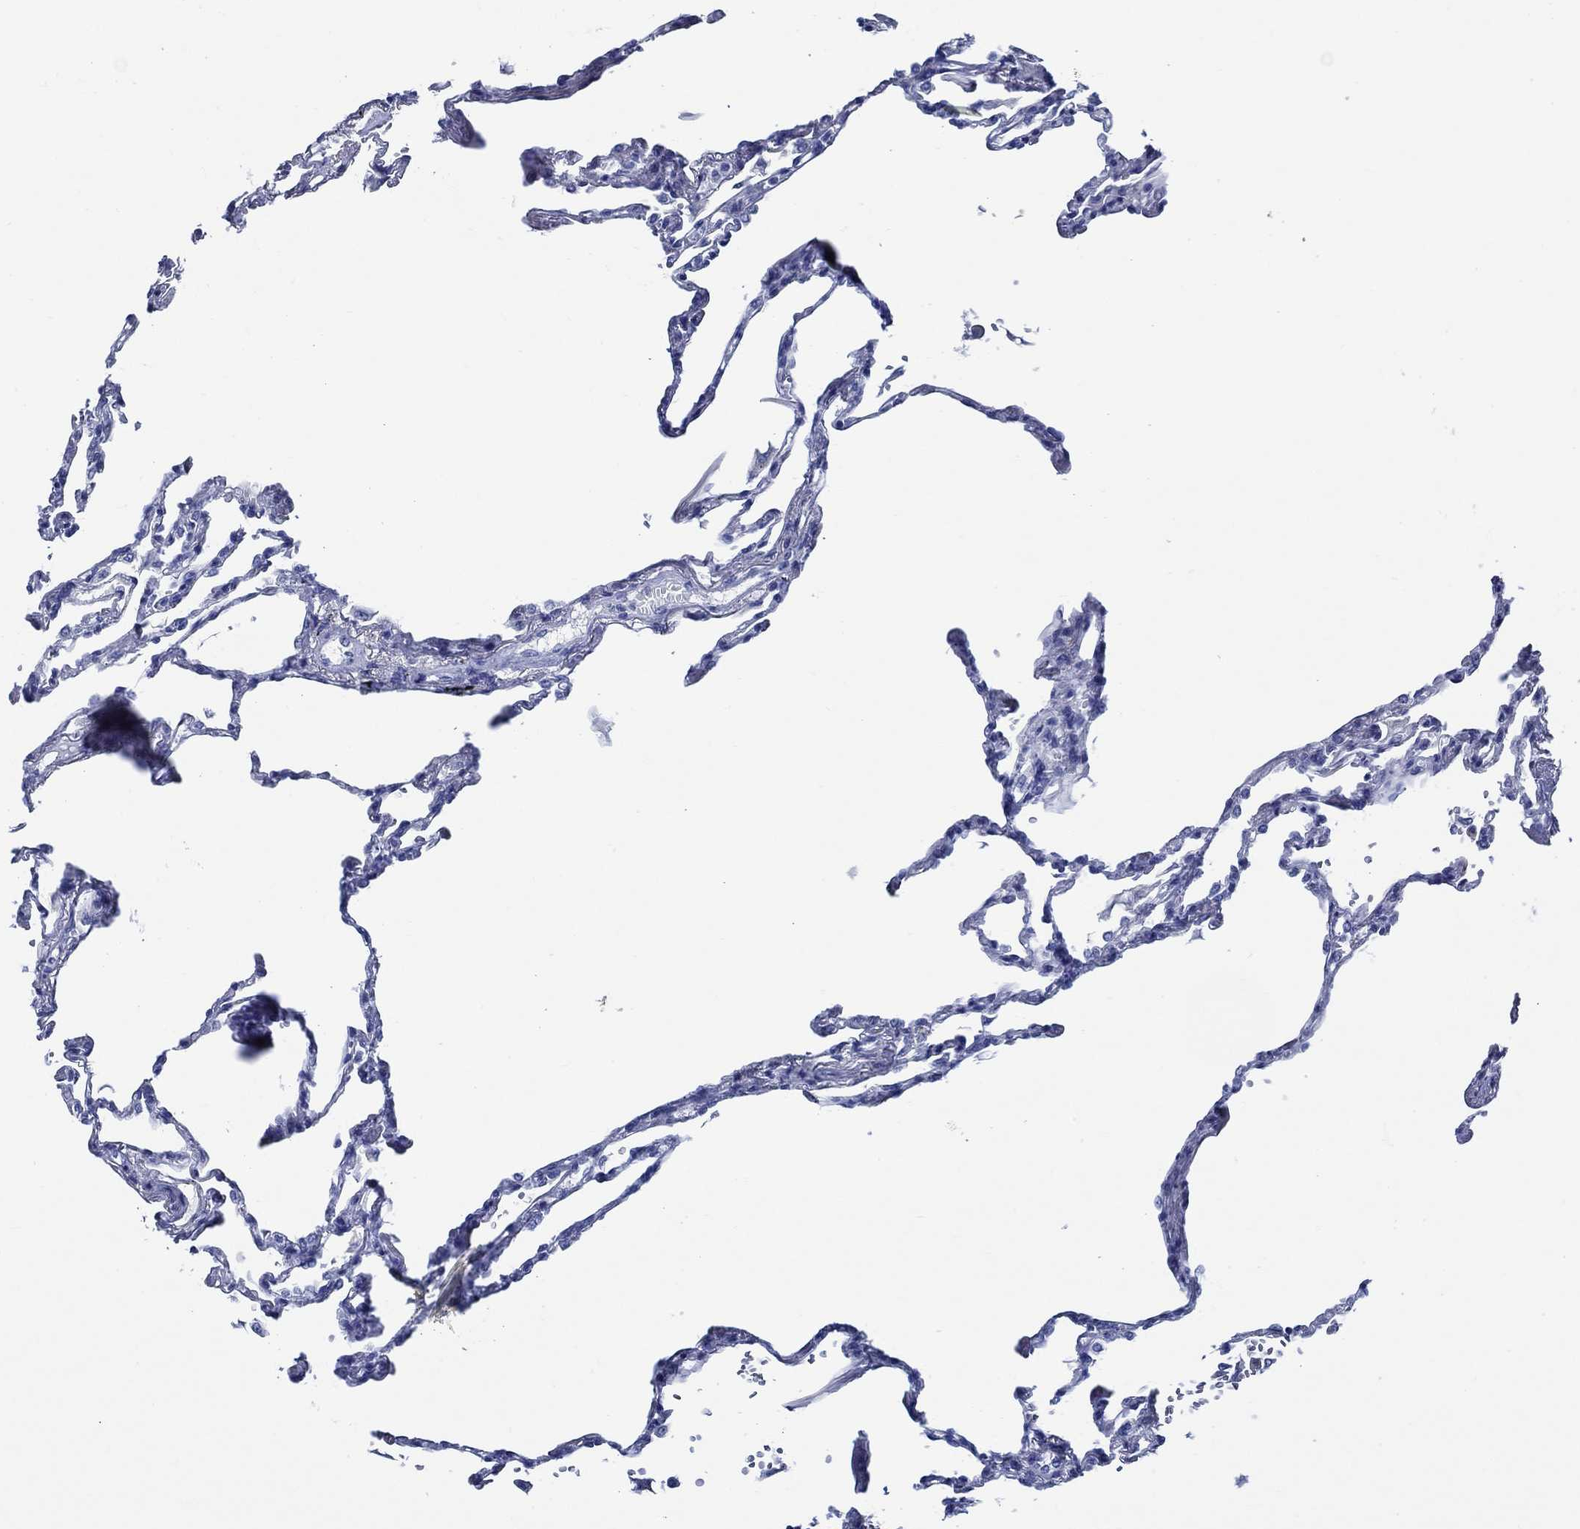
{"staining": {"intensity": "negative", "quantity": "none", "location": "none"}, "tissue": "lung", "cell_type": "Alveolar cells", "image_type": "normal", "snomed": [{"axis": "morphology", "description": "Normal tissue, NOS"}, {"axis": "topography", "description": "Lung"}], "caption": "The photomicrograph shows no significant expression in alveolar cells of lung.", "gene": "WDR62", "patient": {"sex": "male", "age": 78}}